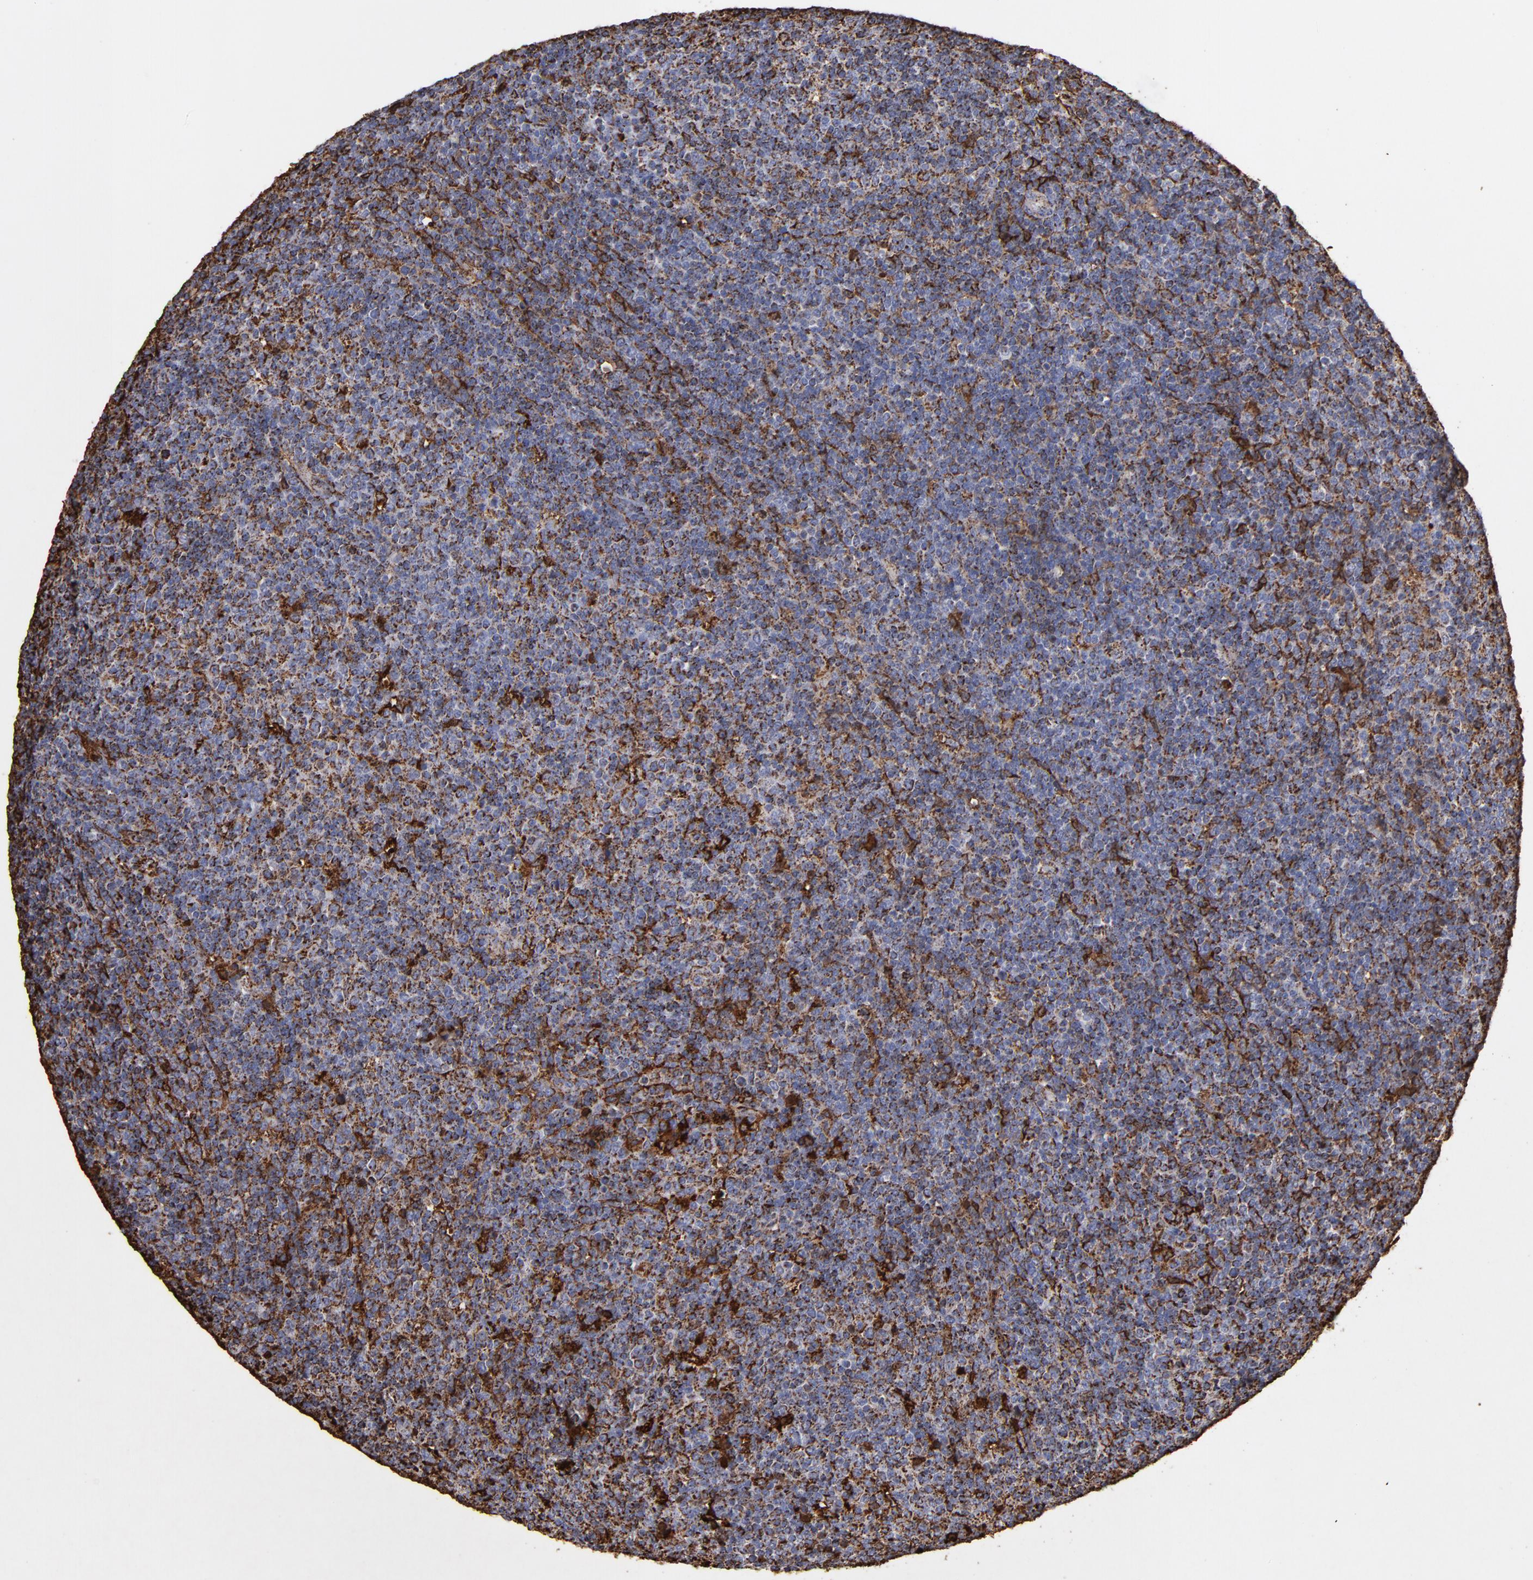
{"staining": {"intensity": "moderate", "quantity": ">75%", "location": "cytoplasmic/membranous"}, "tissue": "lymphoma", "cell_type": "Tumor cells", "image_type": "cancer", "snomed": [{"axis": "morphology", "description": "Malignant lymphoma, non-Hodgkin's type, Low grade"}, {"axis": "topography", "description": "Lymph node"}], "caption": "Malignant lymphoma, non-Hodgkin's type (low-grade) stained for a protein exhibits moderate cytoplasmic/membranous positivity in tumor cells. The protein is shown in brown color, while the nuclei are stained blue.", "gene": "SOD2", "patient": {"sex": "male", "age": 70}}